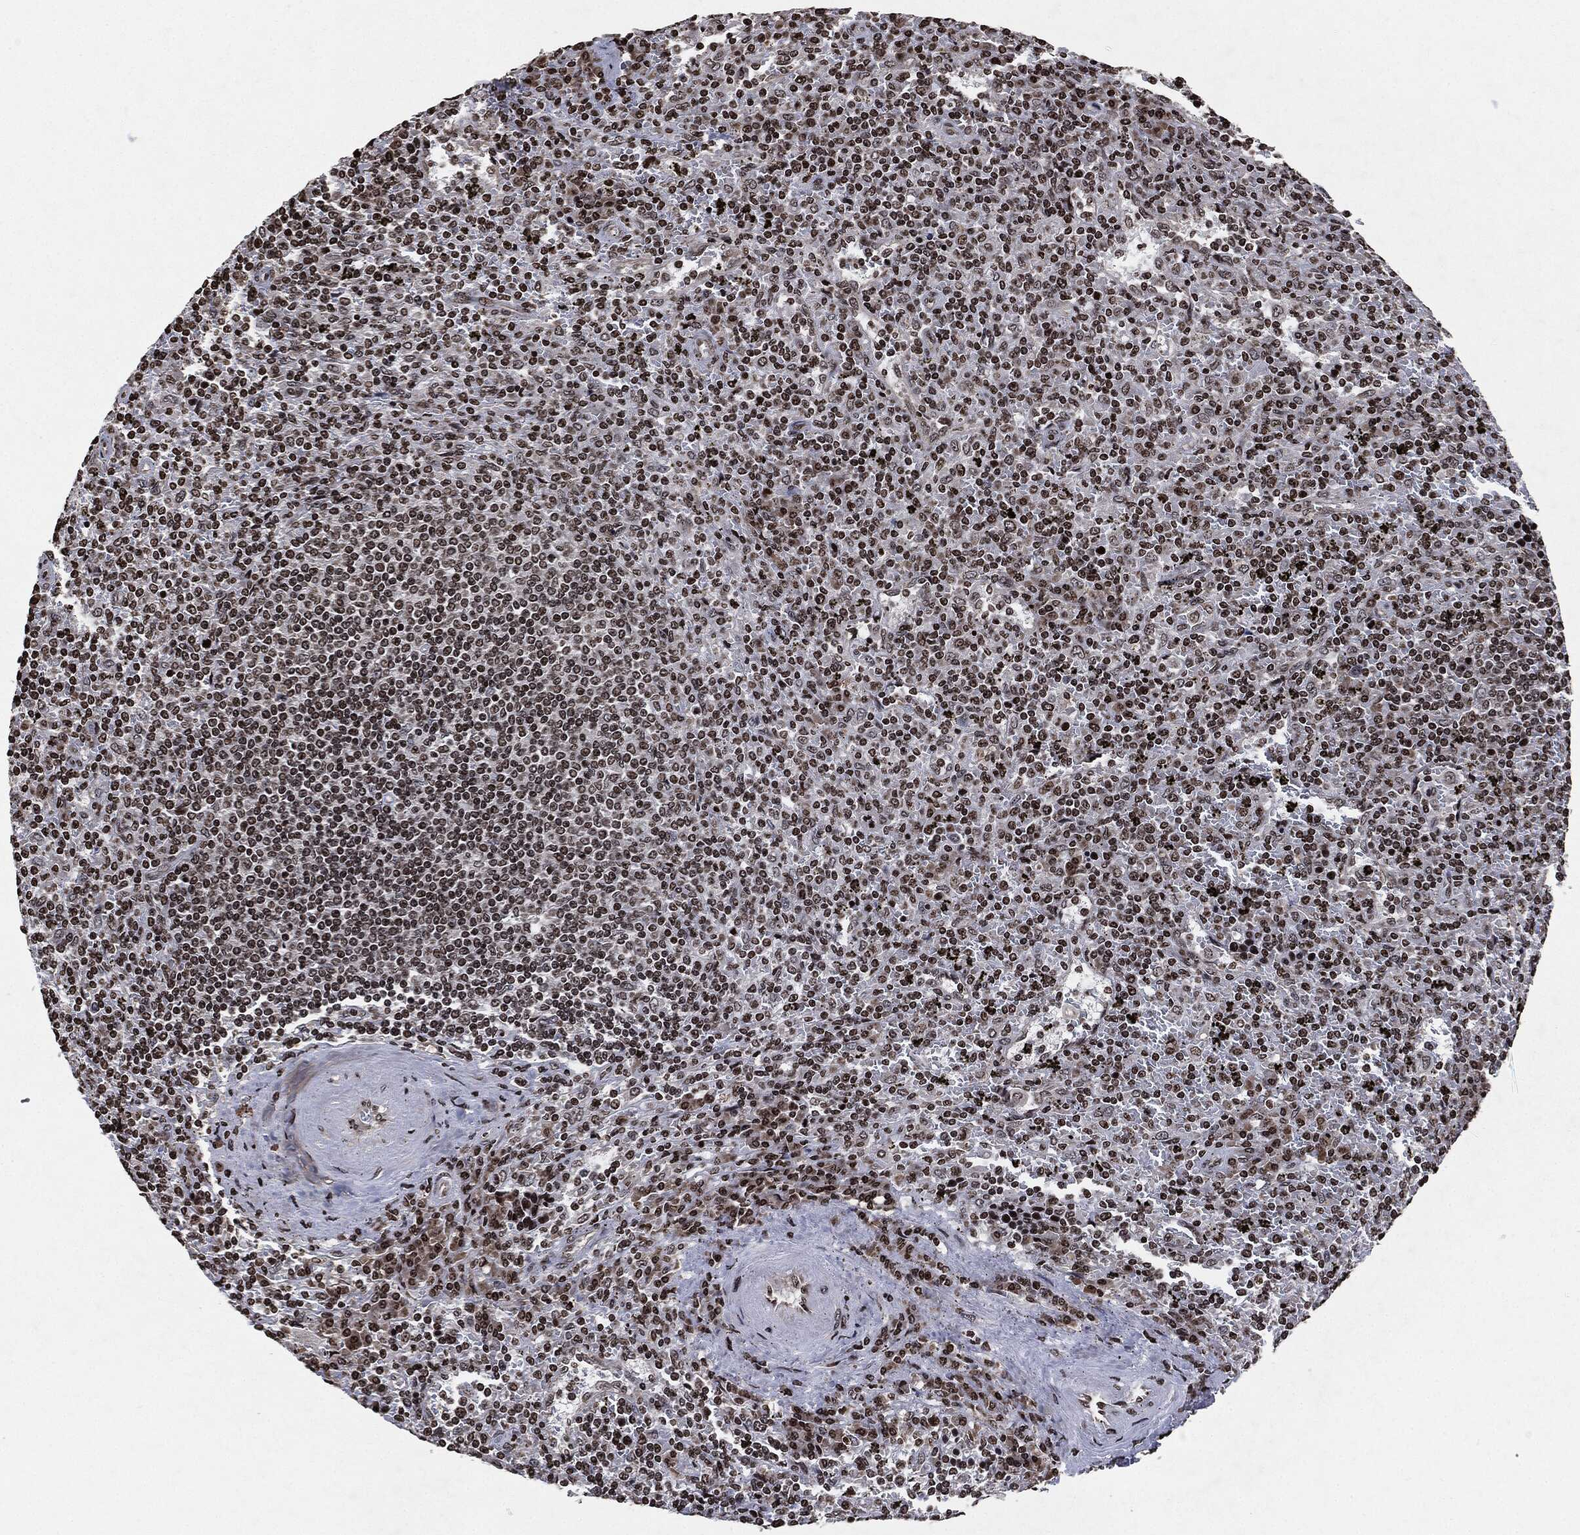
{"staining": {"intensity": "strong", "quantity": "25%-75%", "location": "nuclear"}, "tissue": "lymphoma", "cell_type": "Tumor cells", "image_type": "cancer", "snomed": [{"axis": "morphology", "description": "Malignant lymphoma, non-Hodgkin's type, Low grade"}, {"axis": "topography", "description": "Spleen"}], "caption": "The micrograph exhibits staining of lymphoma, revealing strong nuclear protein staining (brown color) within tumor cells.", "gene": "JUN", "patient": {"sex": "male", "age": 62}}